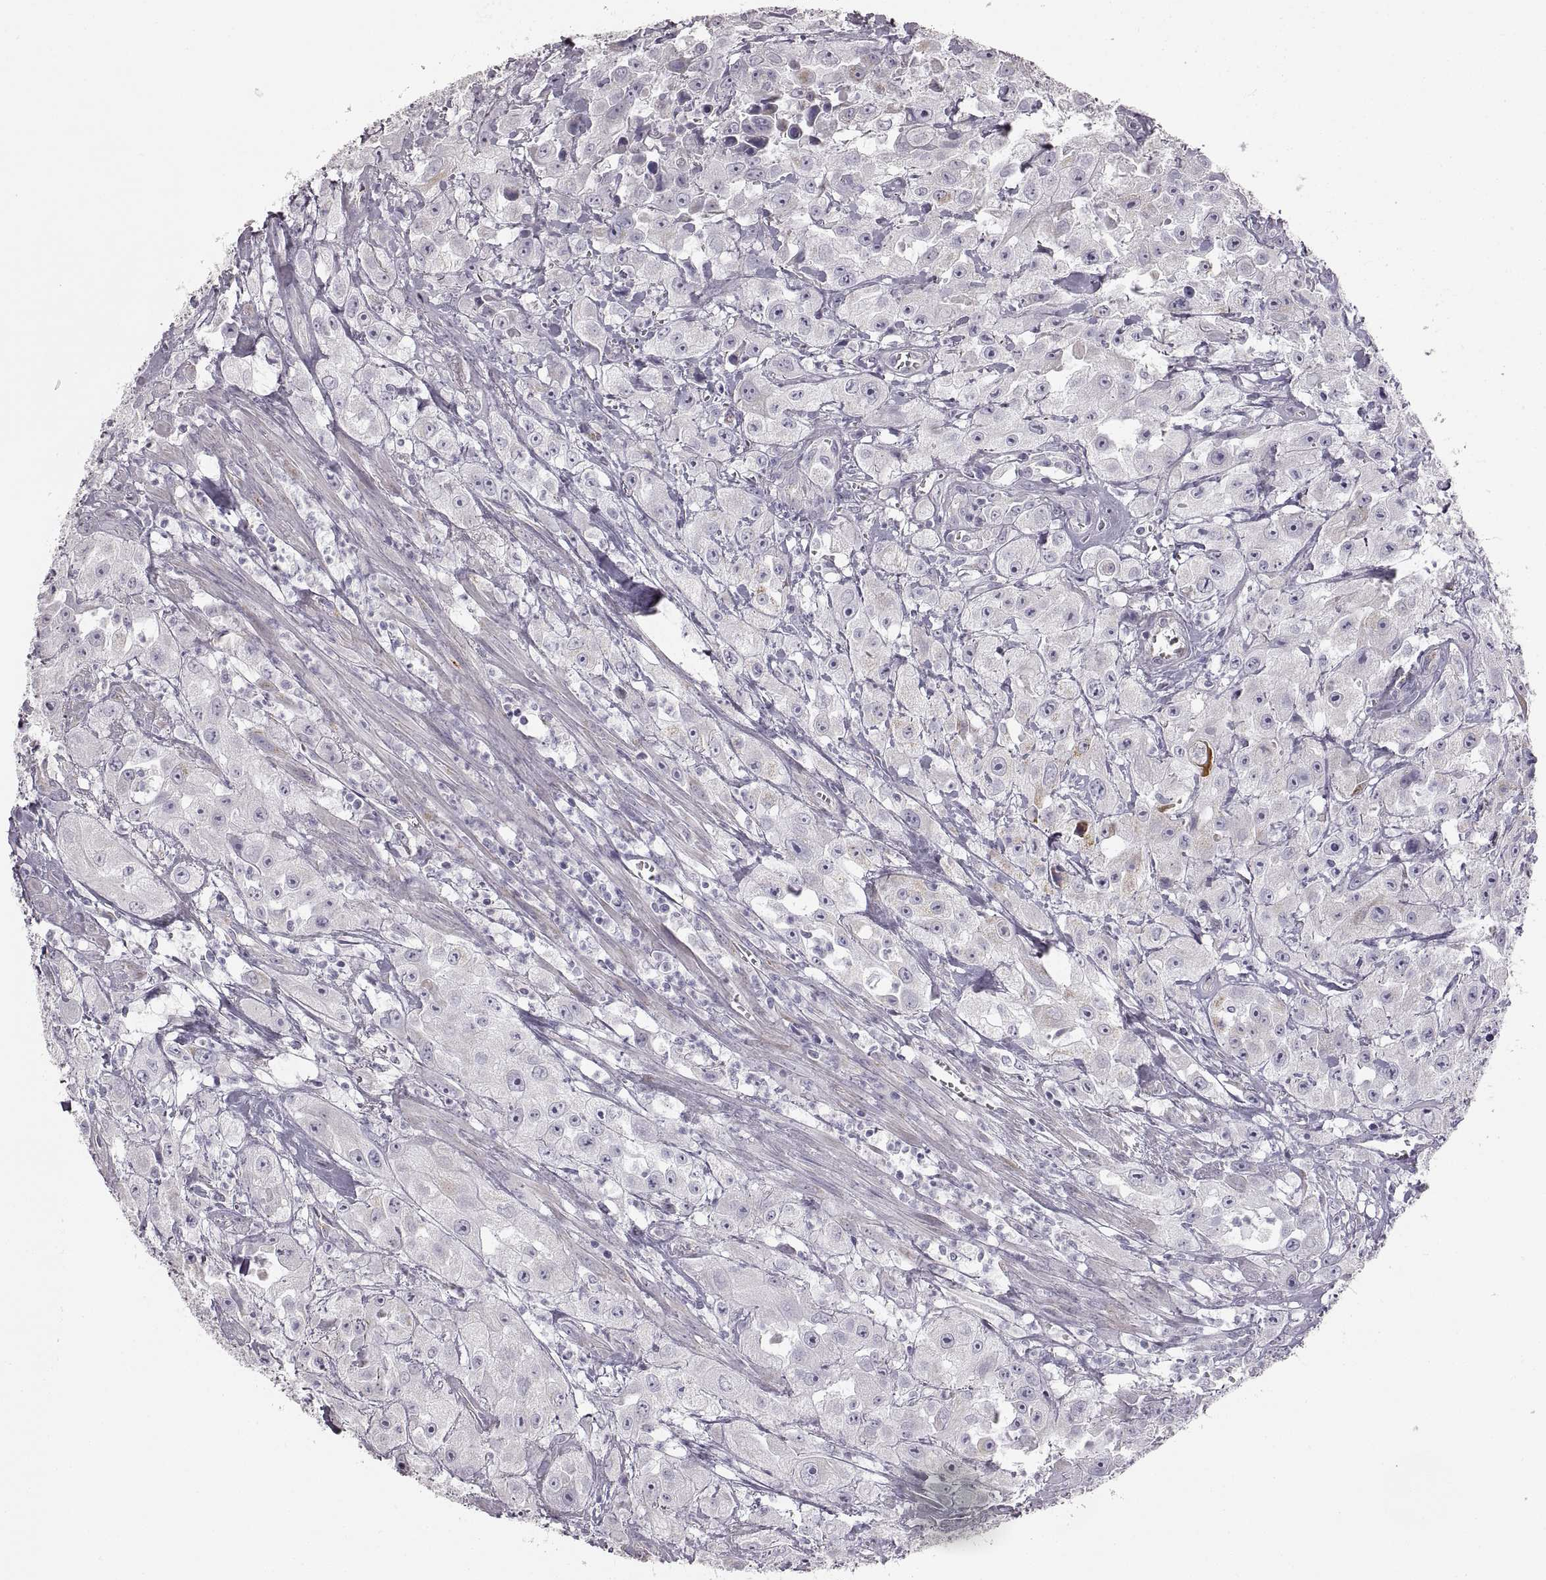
{"staining": {"intensity": "negative", "quantity": "none", "location": "none"}, "tissue": "urothelial cancer", "cell_type": "Tumor cells", "image_type": "cancer", "snomed": [{"axis": "morphology", "description": "Urothelial carcinoma, High grade"}, {"axis": "topography", "description": "Urinary bladder"}], "caption": "Protein analysis of urothelial carcinoma (high-grade) displays no significant positivity in tumor cells.", "gene": "RDH13", "patient": {"sex": "male", "age": 79}}